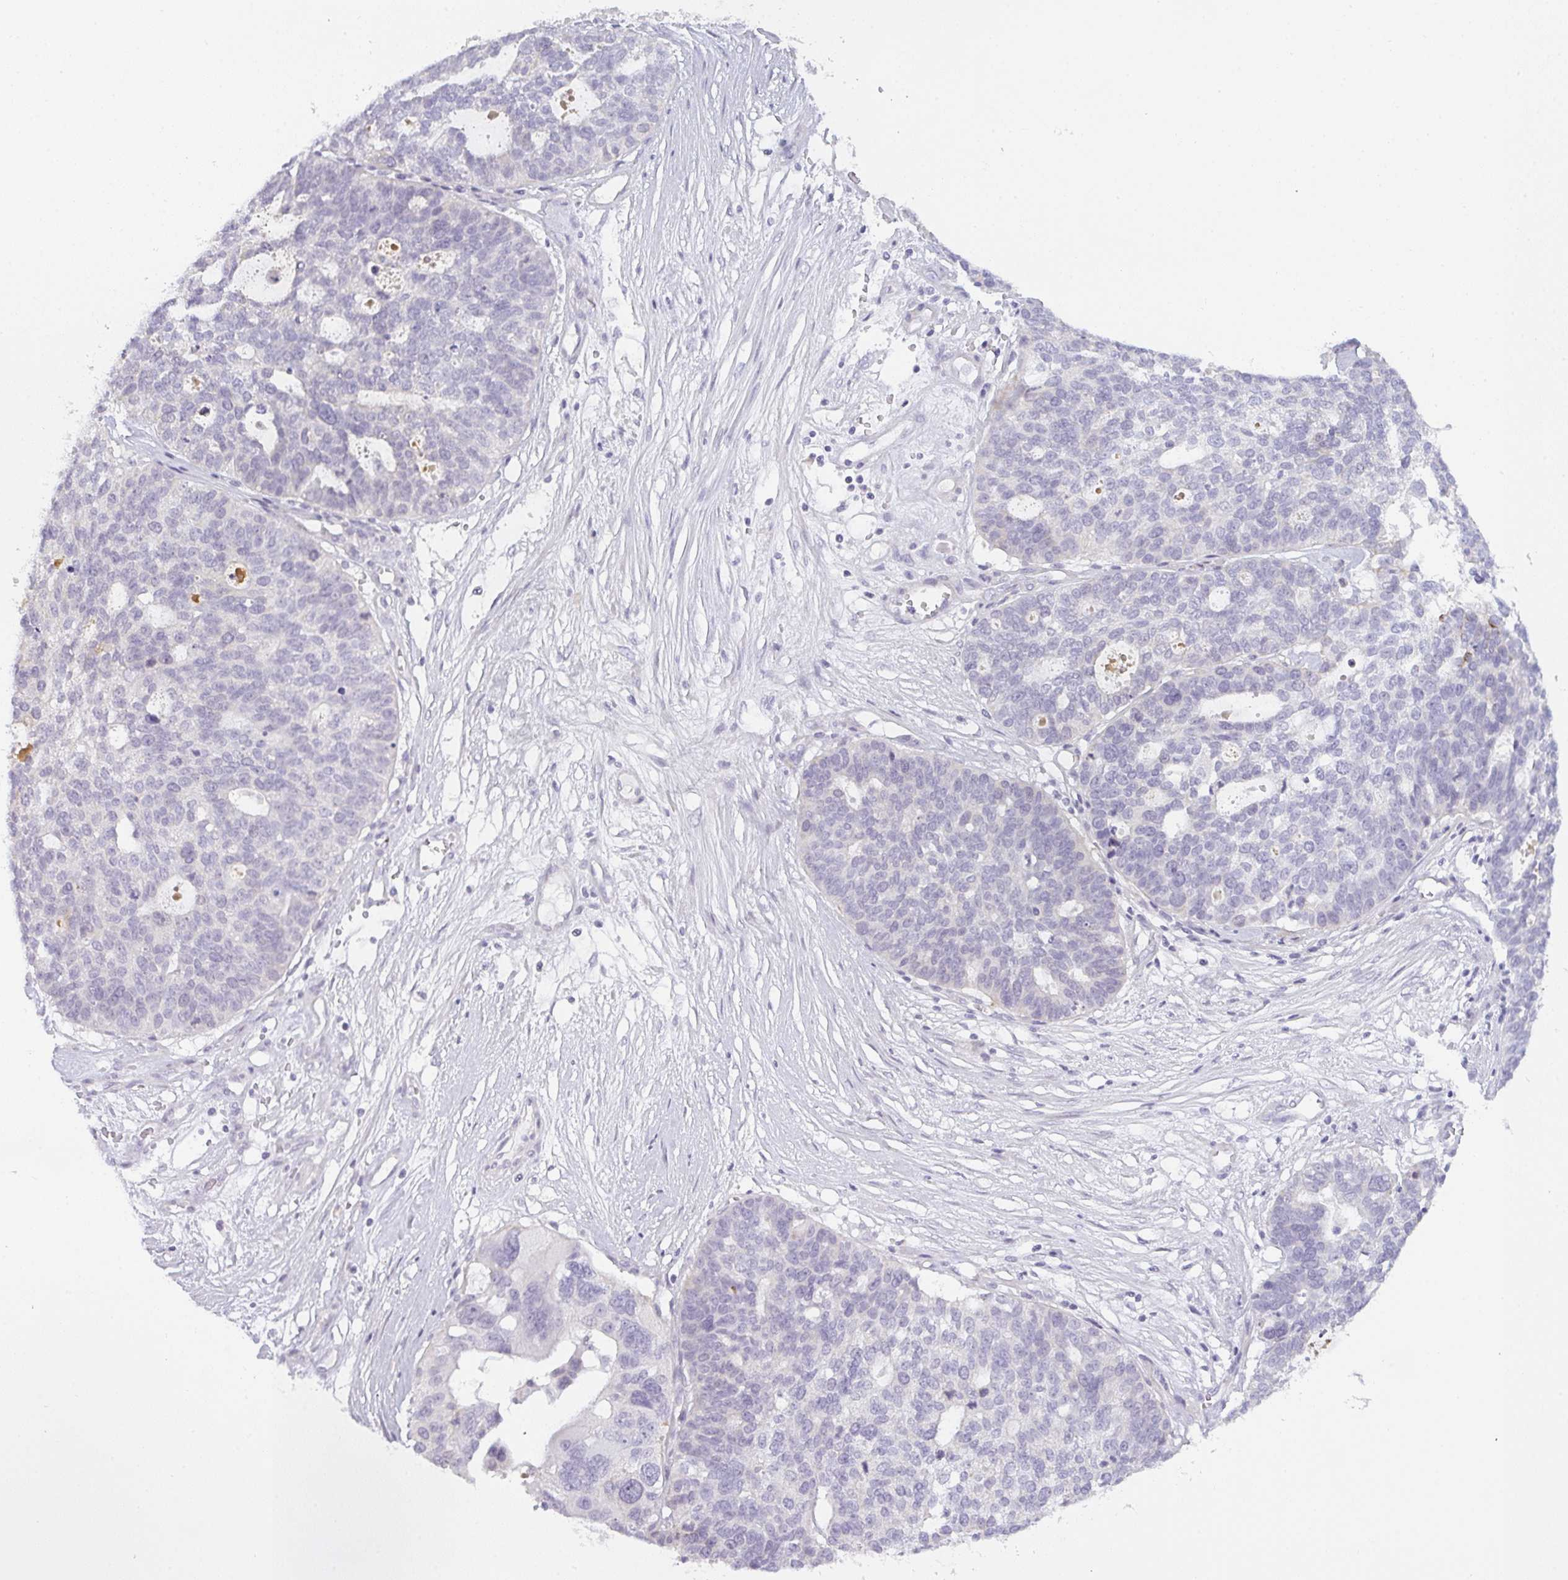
{"staining": {"intensity": "weak", "quantity": "<25%", "location": "cytoplasmic/membranous"}, "tissue": "ovarian cancer", "cell_type": "Tumor cells", "image_type": "cancer", "snomed": [{"axis": "morphology", "description": "Cystadenocarcinoma, serous, NOS"}, {"axis": "topography", "description": "Ovary"}], "caption": "Ovarian serous cystadenocarcinoma was stained to show a protein in brown. There is no significant expression in tumor cells. The staining was performed using DAB to visualize the protein expression in brown, while the nuclei were stained in blue with hematoxylin (Magnification: 20x).", "gene": "SIRPB2", "patient": {"sex": "female", "age": 59}}